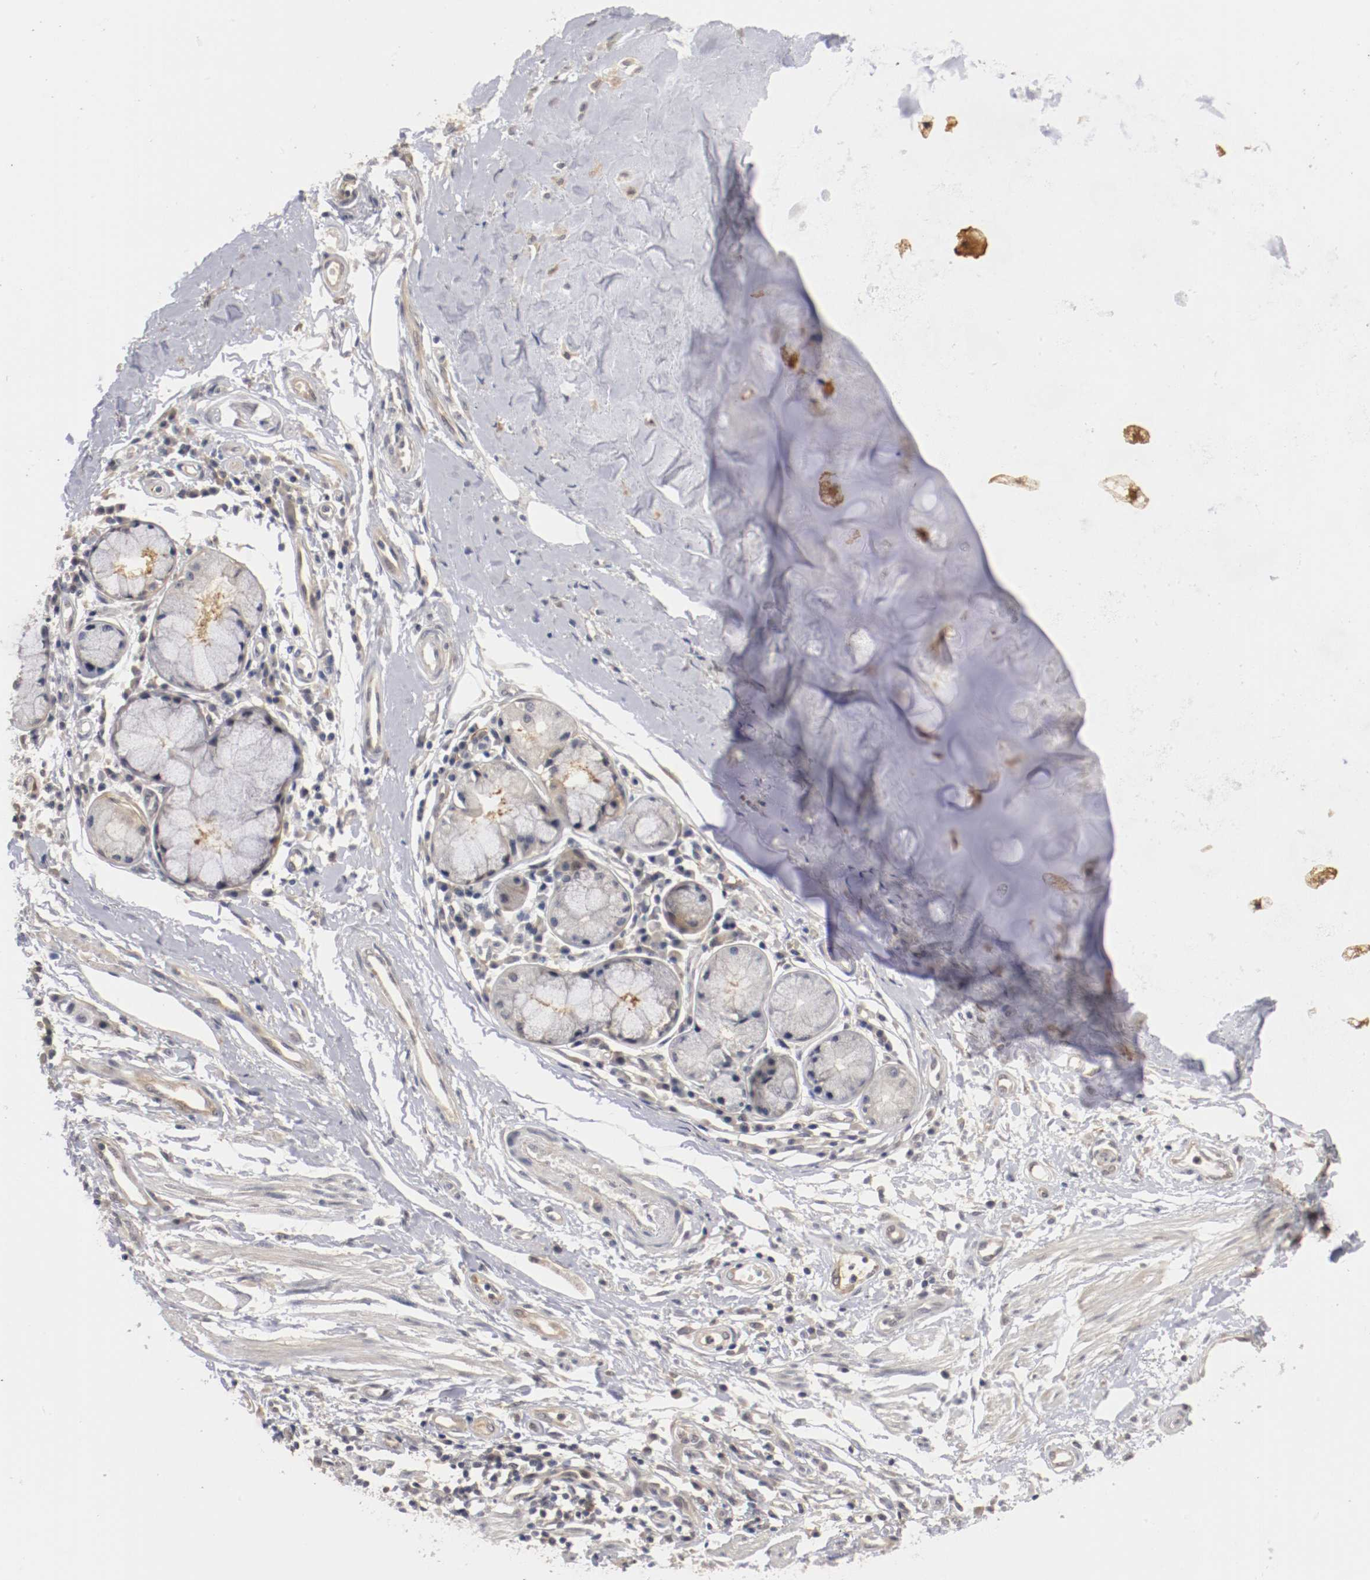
{"staining": {"intensity": "weak", "quantity": ">75%", "location": "cytoplasmic/membranous"}, "tissue": "adipose tissue", "cell_type": "Adipocytes", "image_type": "normal", "snomed": [{"axis": "morphology", "description": "Normal tissue, NOS"}, {"axis": "morphology", "description": "Adenocarcinoma, NOS"}, {"axis": "topography", "description": "Cartilage tissue"}, {"axis": "topography", "description": "Bronchus"}, {"axis": "topography", "description": "Lung"}], "caption": "Weak cytoplasmic/membranous protein expression is identified in about >75% of adipocytes in adipose tissue. Nuclei are stained in blue.", "gene": "RBM23", "patient": {"sex": "female", "age": 67}}